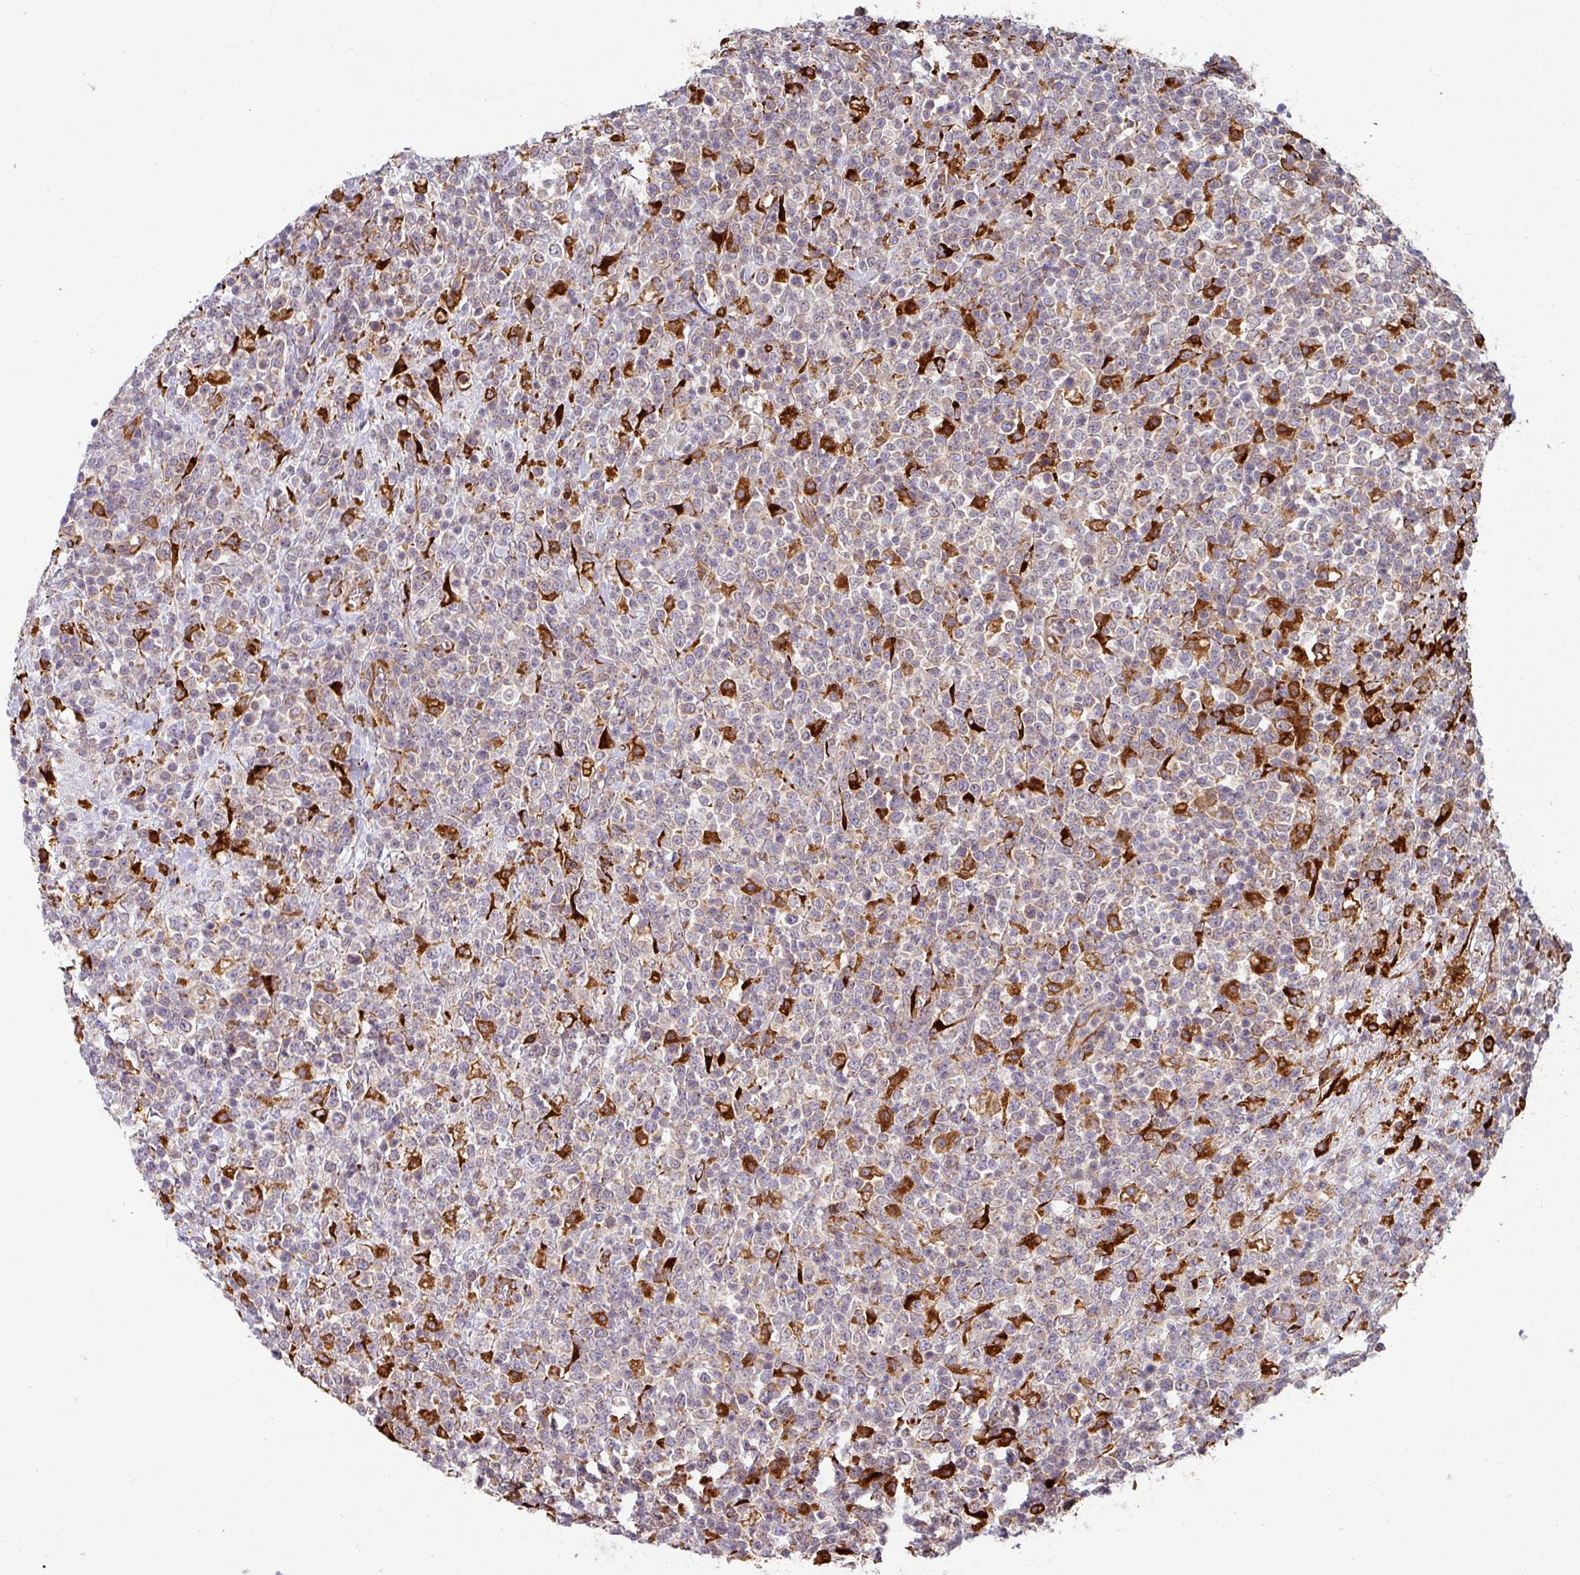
{"staining": {"intensity": "strong", "quantity": "<25%", "location": "cytoplasmic/membranous"}, "tissue": "lymphoma", "cell_type": "Tumor cells", "image_type": "cancer", "snomed": [{"axis": "morphology", "description": "Malignant lymphoma, non-Hodgkin's type, High grade"}, {"axis": "topography", "description": "Colon"}], "caption": "Immunohistochemical staining of human high-grade malignant lymphoma, non-Hodgkin's type displays strong cytoplasmic/membranous protein expression in about <25% of tumor cells.", "gene": "ZNF268", "patient": {"sex": "female", "age": 53}}